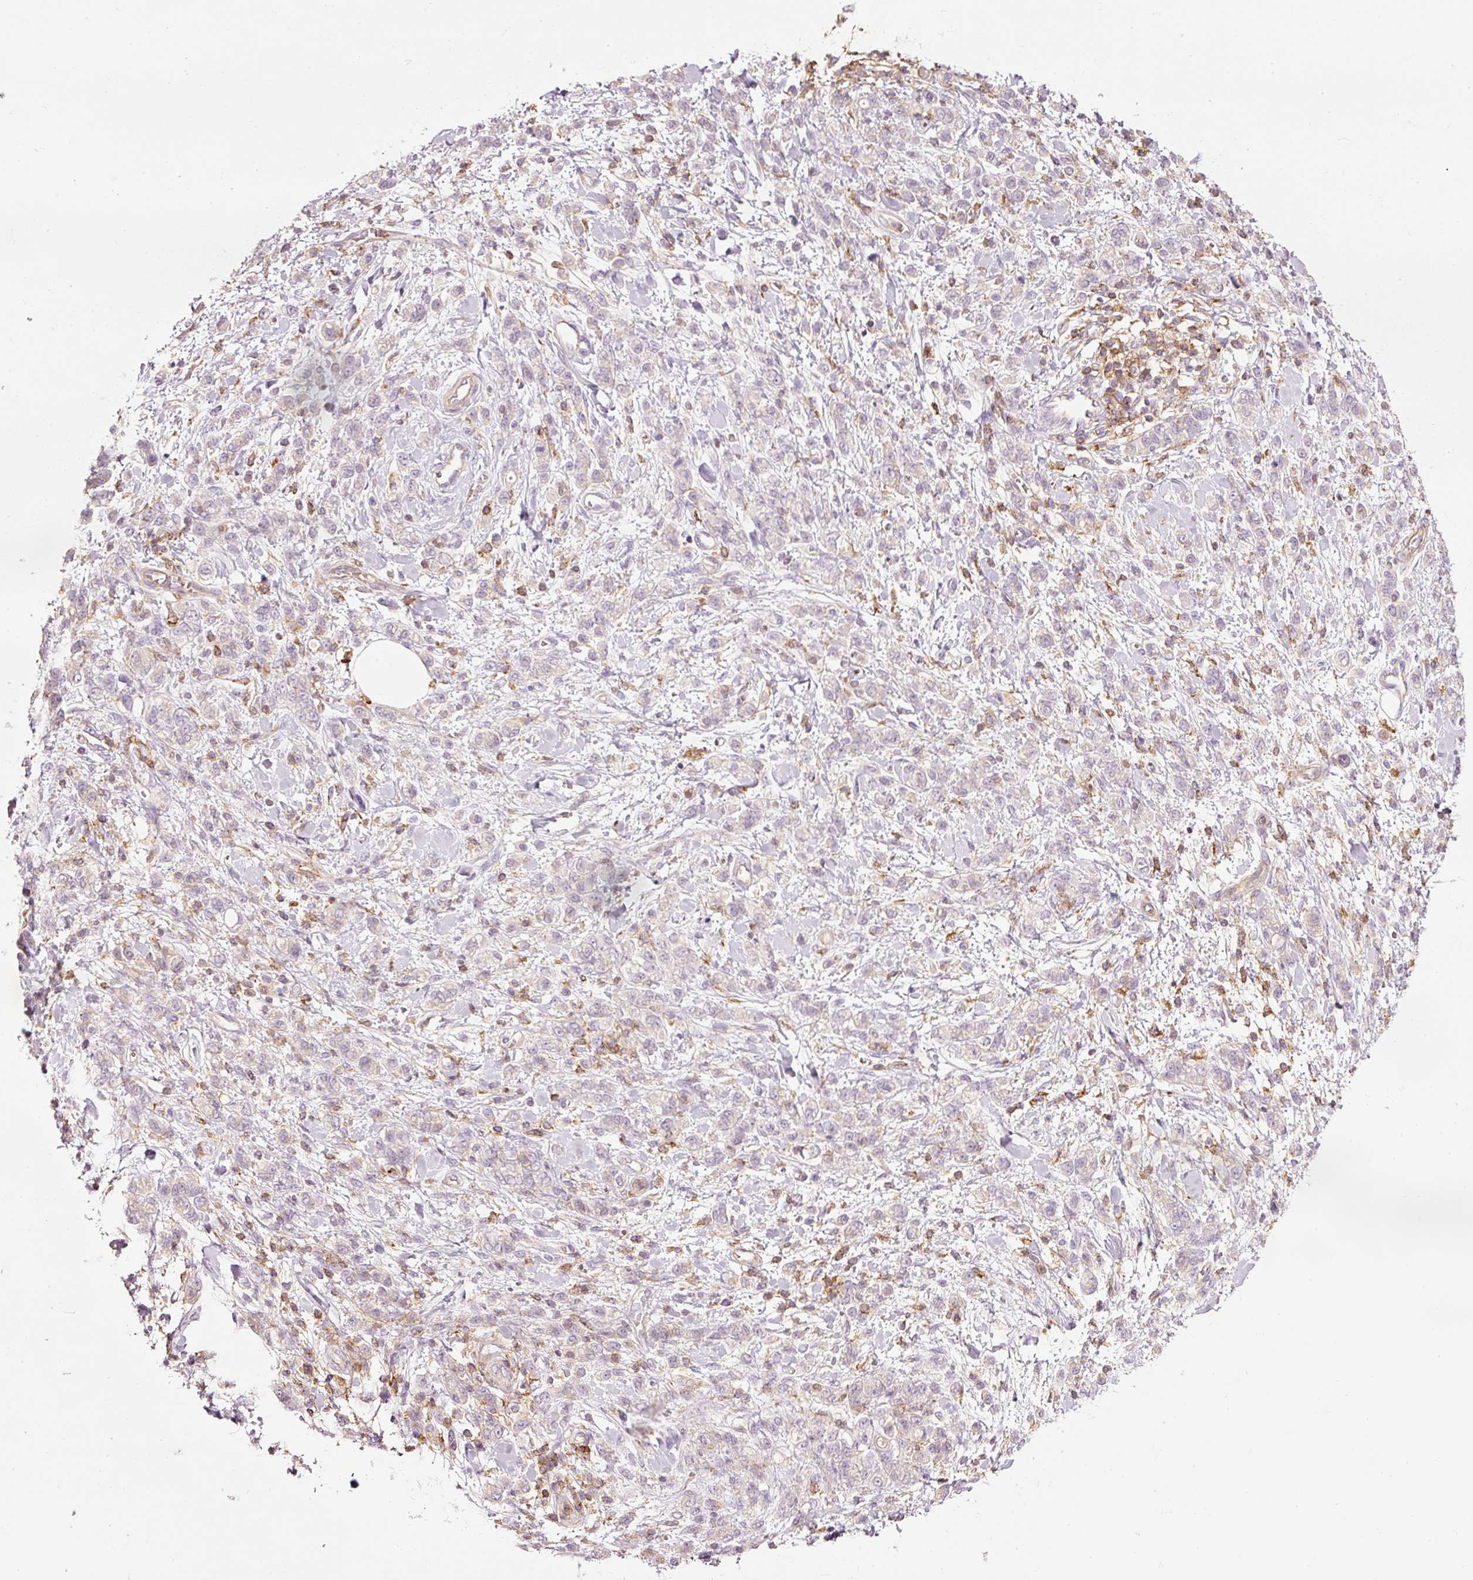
{"staining": {"intensity": "negative", "quantity": "none", "location": "none"}, "tissue": "stomach cancer", "cell_type": "Tumor cells", "image_type": "cancer", "snomed": [{"axis": "morphology", "description": "Adenocarcinoma, NOS"}, {"axis": "topography", "description": "Stomach"}], "caption": "Immunohistochemistry image of neoplastic tissue: human stomach cancer (adenocarcinoma) stained with DAB displays no significant protein staining in tumor cells. (DAB immunohistochemistry (IHC) visualized using brightfield microscopy, high magnification).", "gene": "SIPA1", "patient": {"sex": "male", "age": 77}}